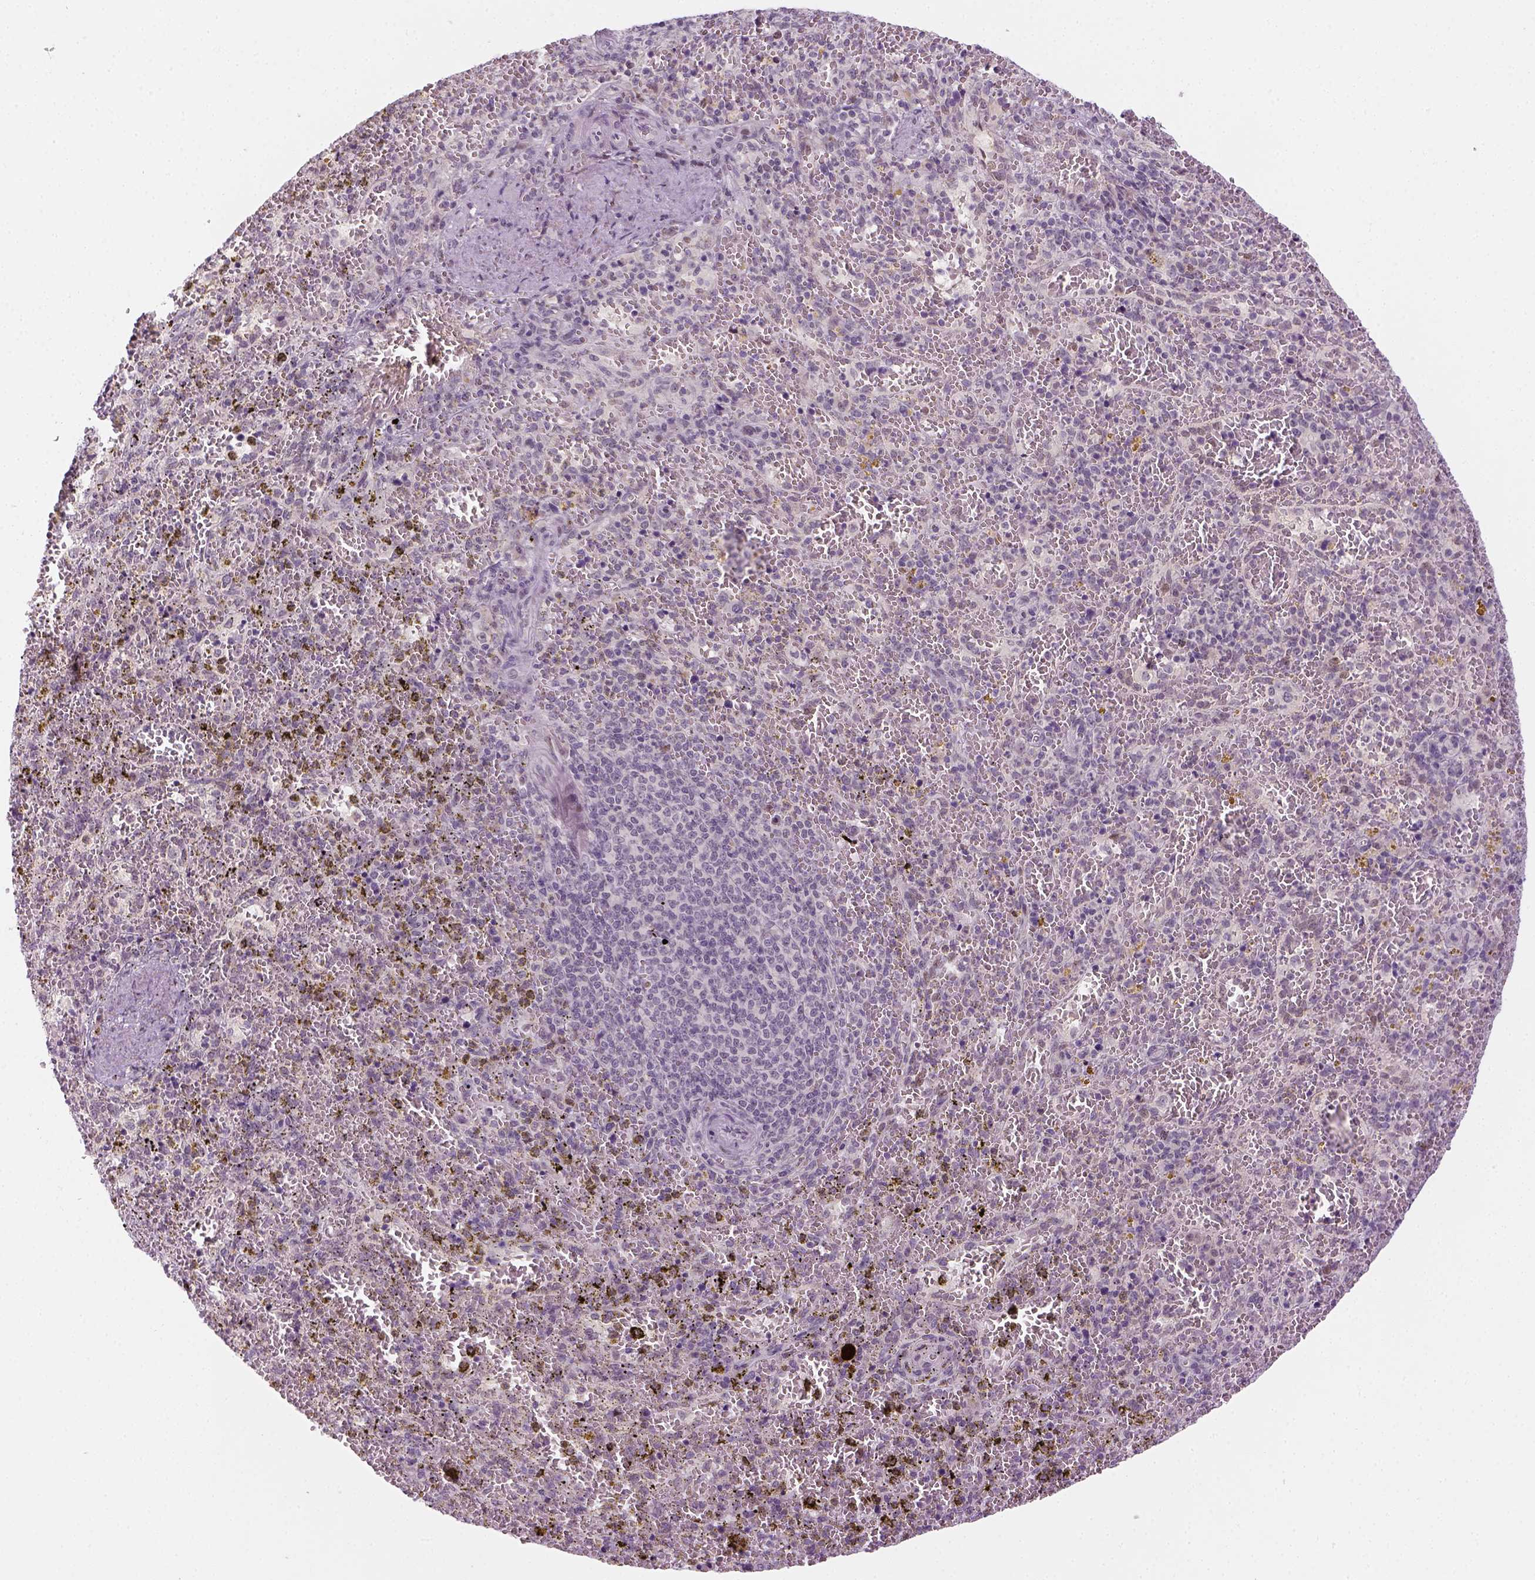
{"staining": {"intensity": "negative", "quantity": "none", "location": "none"}, "tissue": "spleen", "cell_type": "Cells in red pulp", "image_type": "normal", "snomed": [{"axis": "morphology", "description": "Normal tissue, NOS"}, {"axis": "topography", "description": "Spleen"}], "caption": "High power microscopy micrograph of an immunohistochemistry histopathology image of normal spleen, revealing no significant staining in cells in red pulp.", "gene": "MAGEB3", "patient": {"sex": "female", "age": 50}}